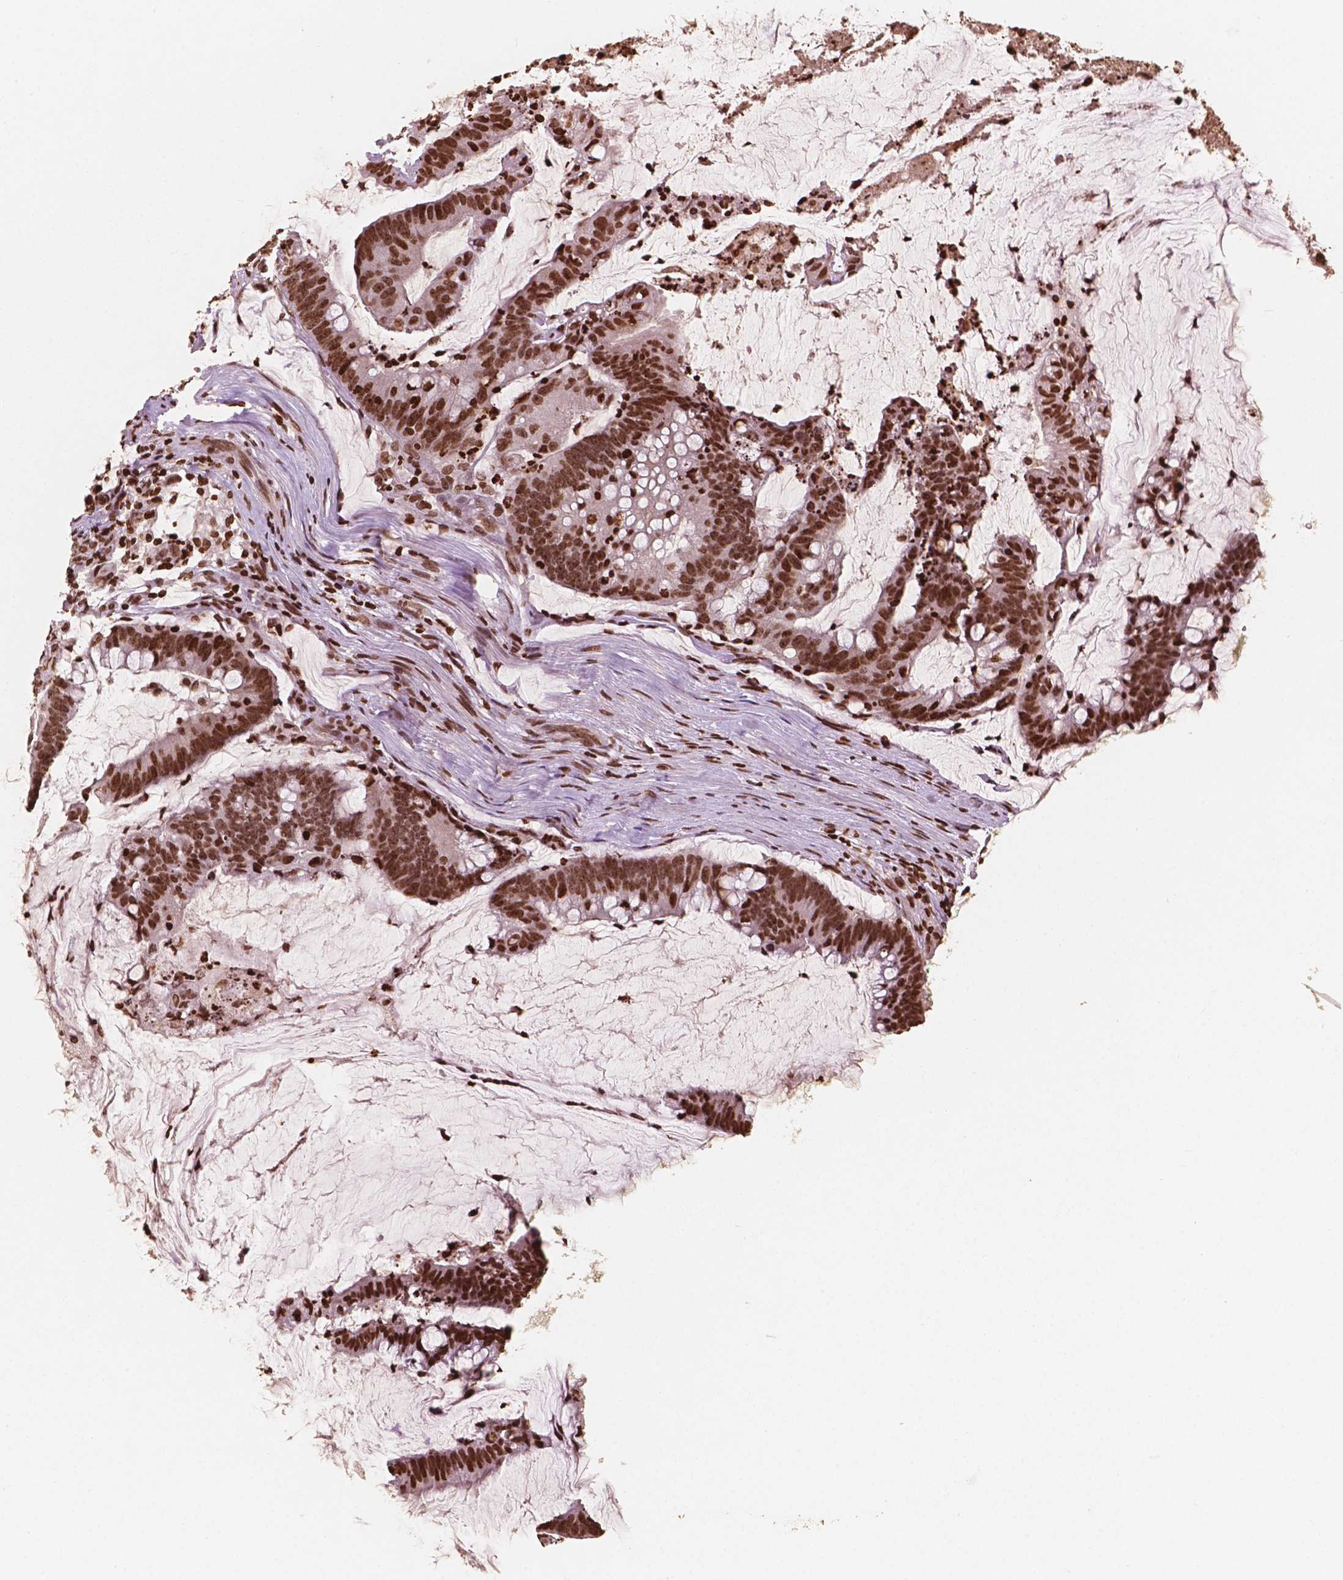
{"staining": {"intensity": "strong", "quantity": ">75%", "location": "nuclear"}, "tissue": "colorectal cancer", "cell_type": "Tumor cells", "image_type": "cancer", "snomed": [{"axis": "morphology", "description": "Adenocarcinoma, NOS"}, {"axis": "topography", "description": "Colon"}], "caption": "A histopathology image of human colorectal cancer stained for a protein displays strong nuclear brown staining in tumor cells.", "gene": "H3C7", "patient": {"sex": "male", "age": 62}}